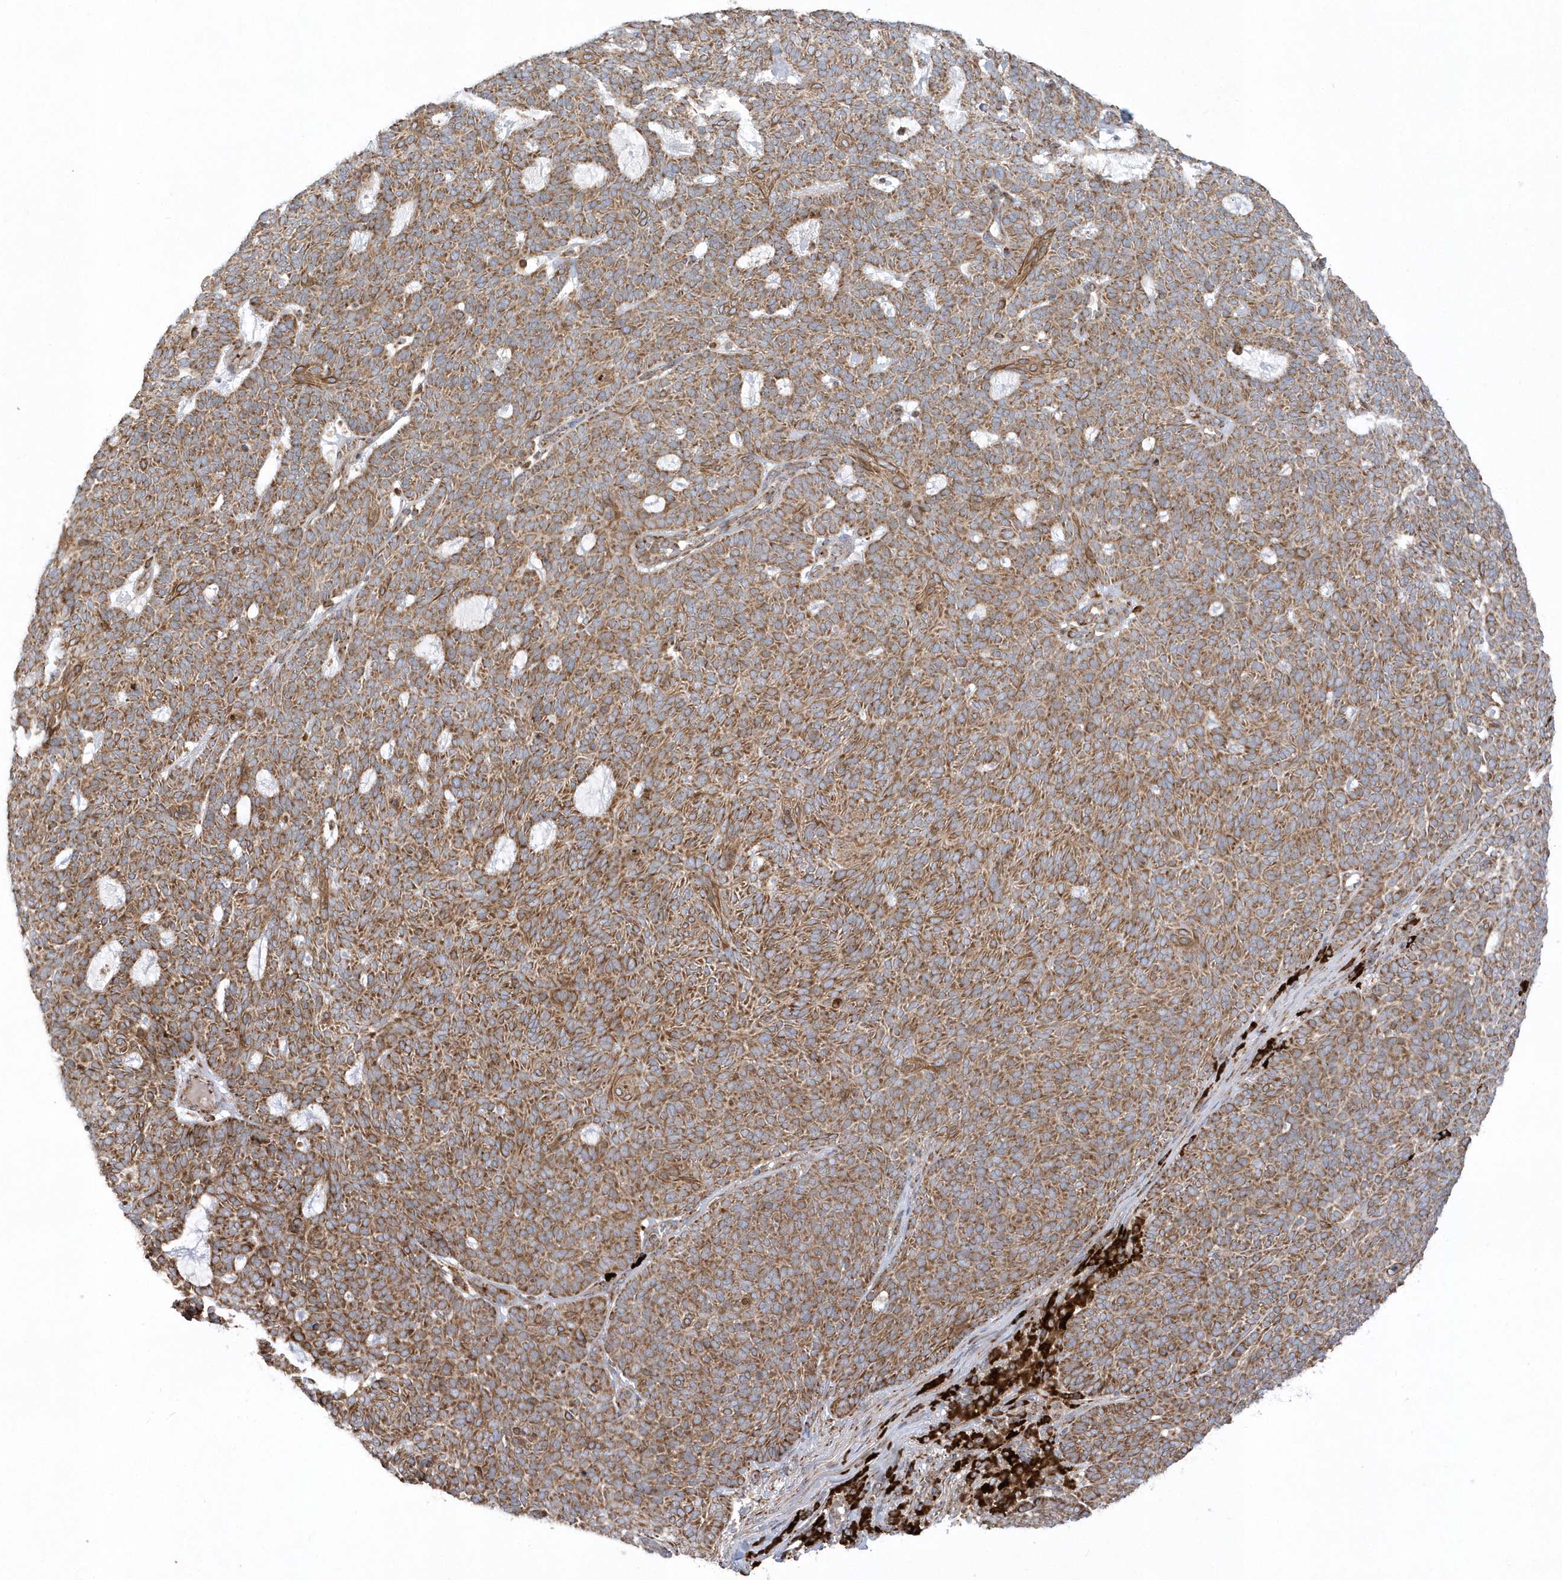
{"staining": {"intensity": "moderate", "quantity": ">75%", "location": "cytoplasmic/membranous"}, "tissue": "skin cancer", "cell_type": "Tumor cells", "image_type": "cancer", "snomed": [{"axis": "morphology", "description": "Squamous cell carcinoma, NOS"}, {"axis": "topography", "description": "Skin"}], "caption": "Human skin cancer (squamous cell carcinoma) stained with a protein marker exhibits moderate staining in tumor cells.", "gene": "SH3BP2", "patient": {"sex": "female", "age": 90}}